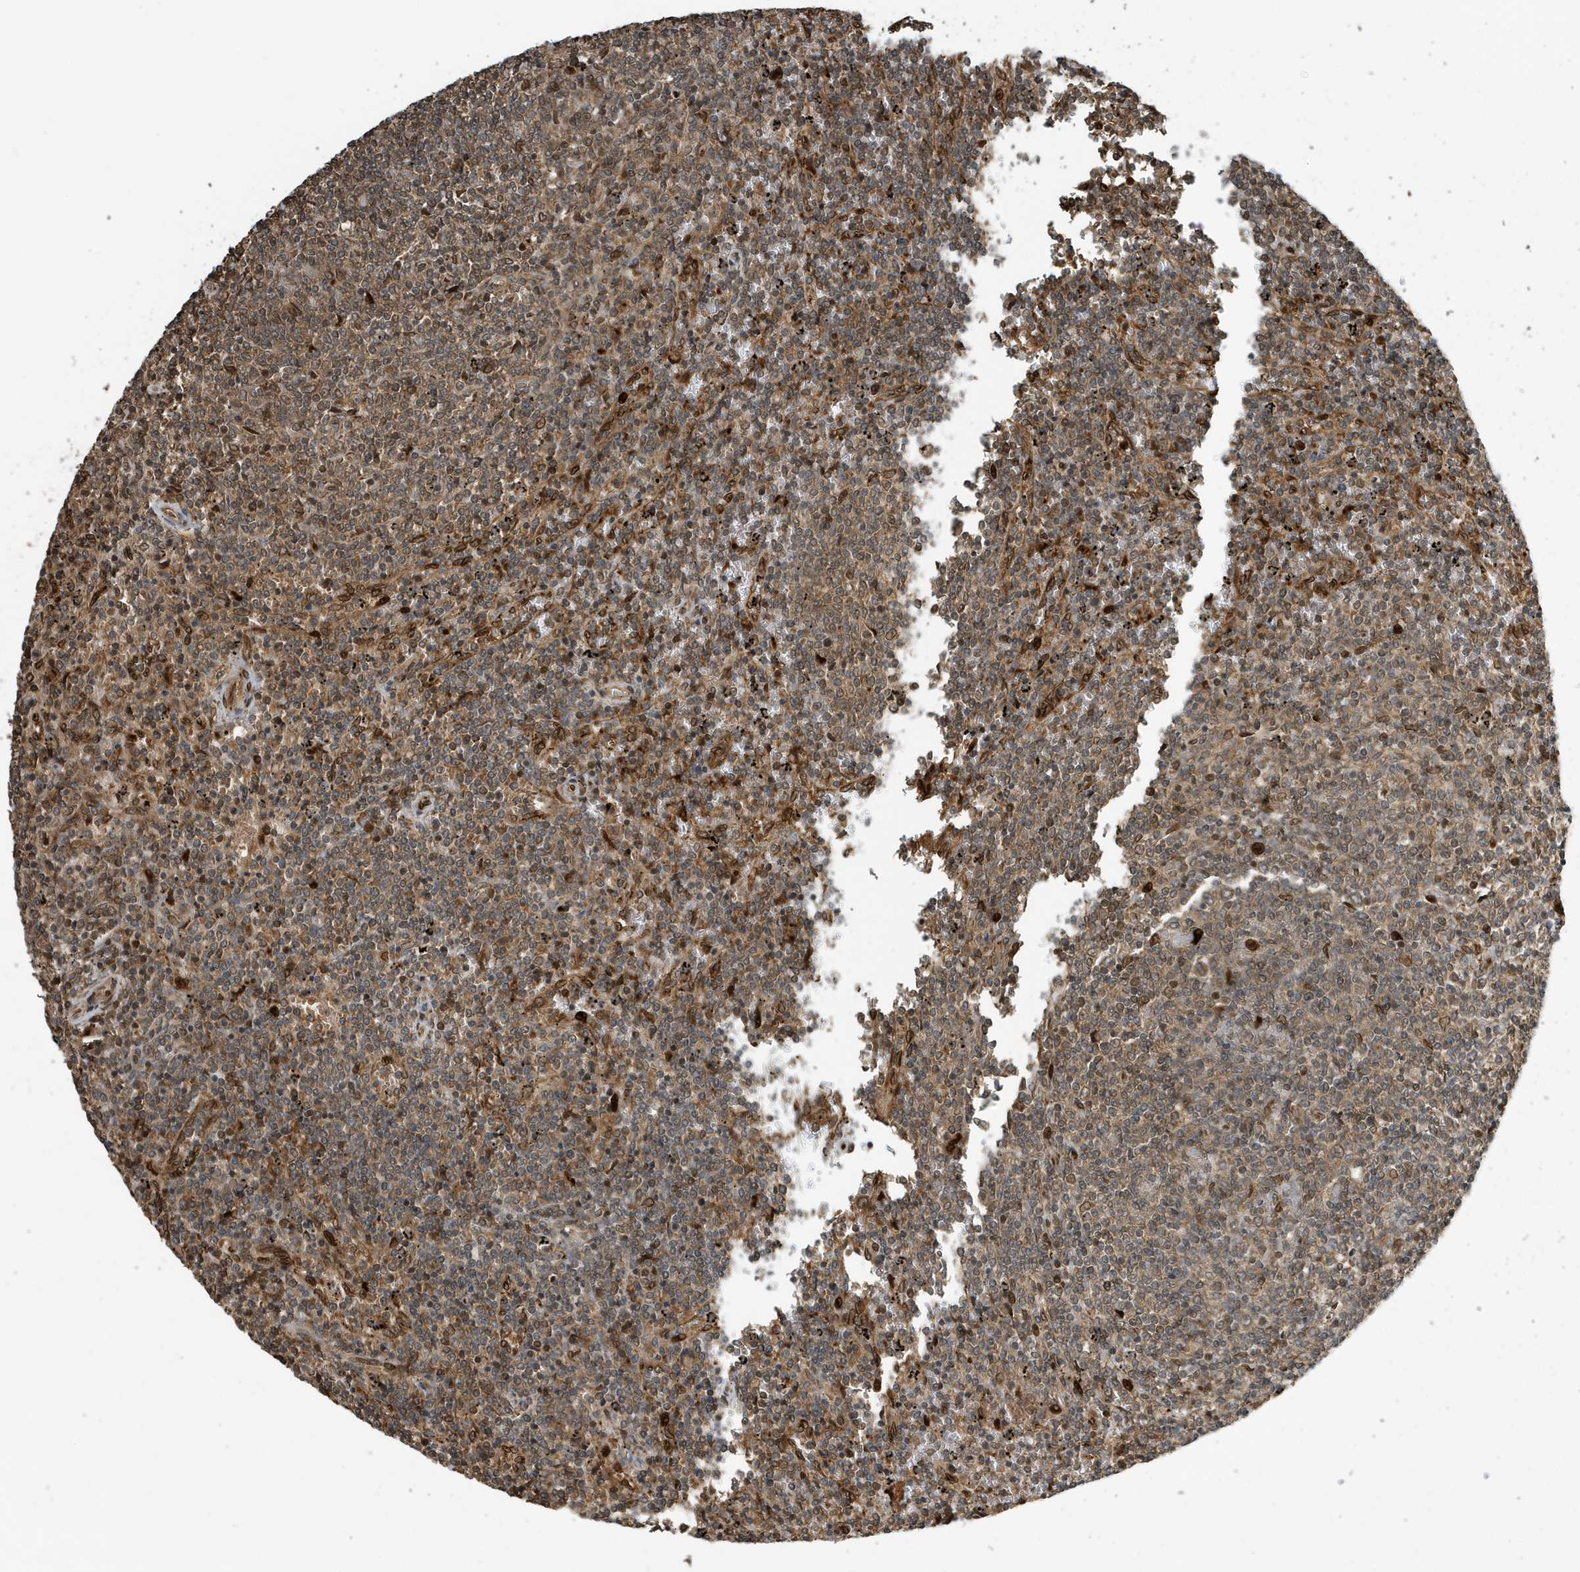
{"staining": {"intensity": "weak", "quantity": "25%-75%", "location": "nuclear"}, "tissue": "lymphoma", "cell_type": "Tumor cells", "image_type": "cancer", "snomed": [{"axis": "morphology", "description": "Malignant lymphoma, non-Hodgkin's type, Low grade"}, {"axis": "topography", "description": "Spleen"}], "caption": "The histopathology image shows a brown stain indicating the presence of a protein in the nuclear of tumor cells in malignant lymphoma, non-Hodgkin's type (low-grade). (IHC, brightfield microscopy, high magnification).", "gene": "DUSP18", "patient": {"sex": "female", "age": 50}}